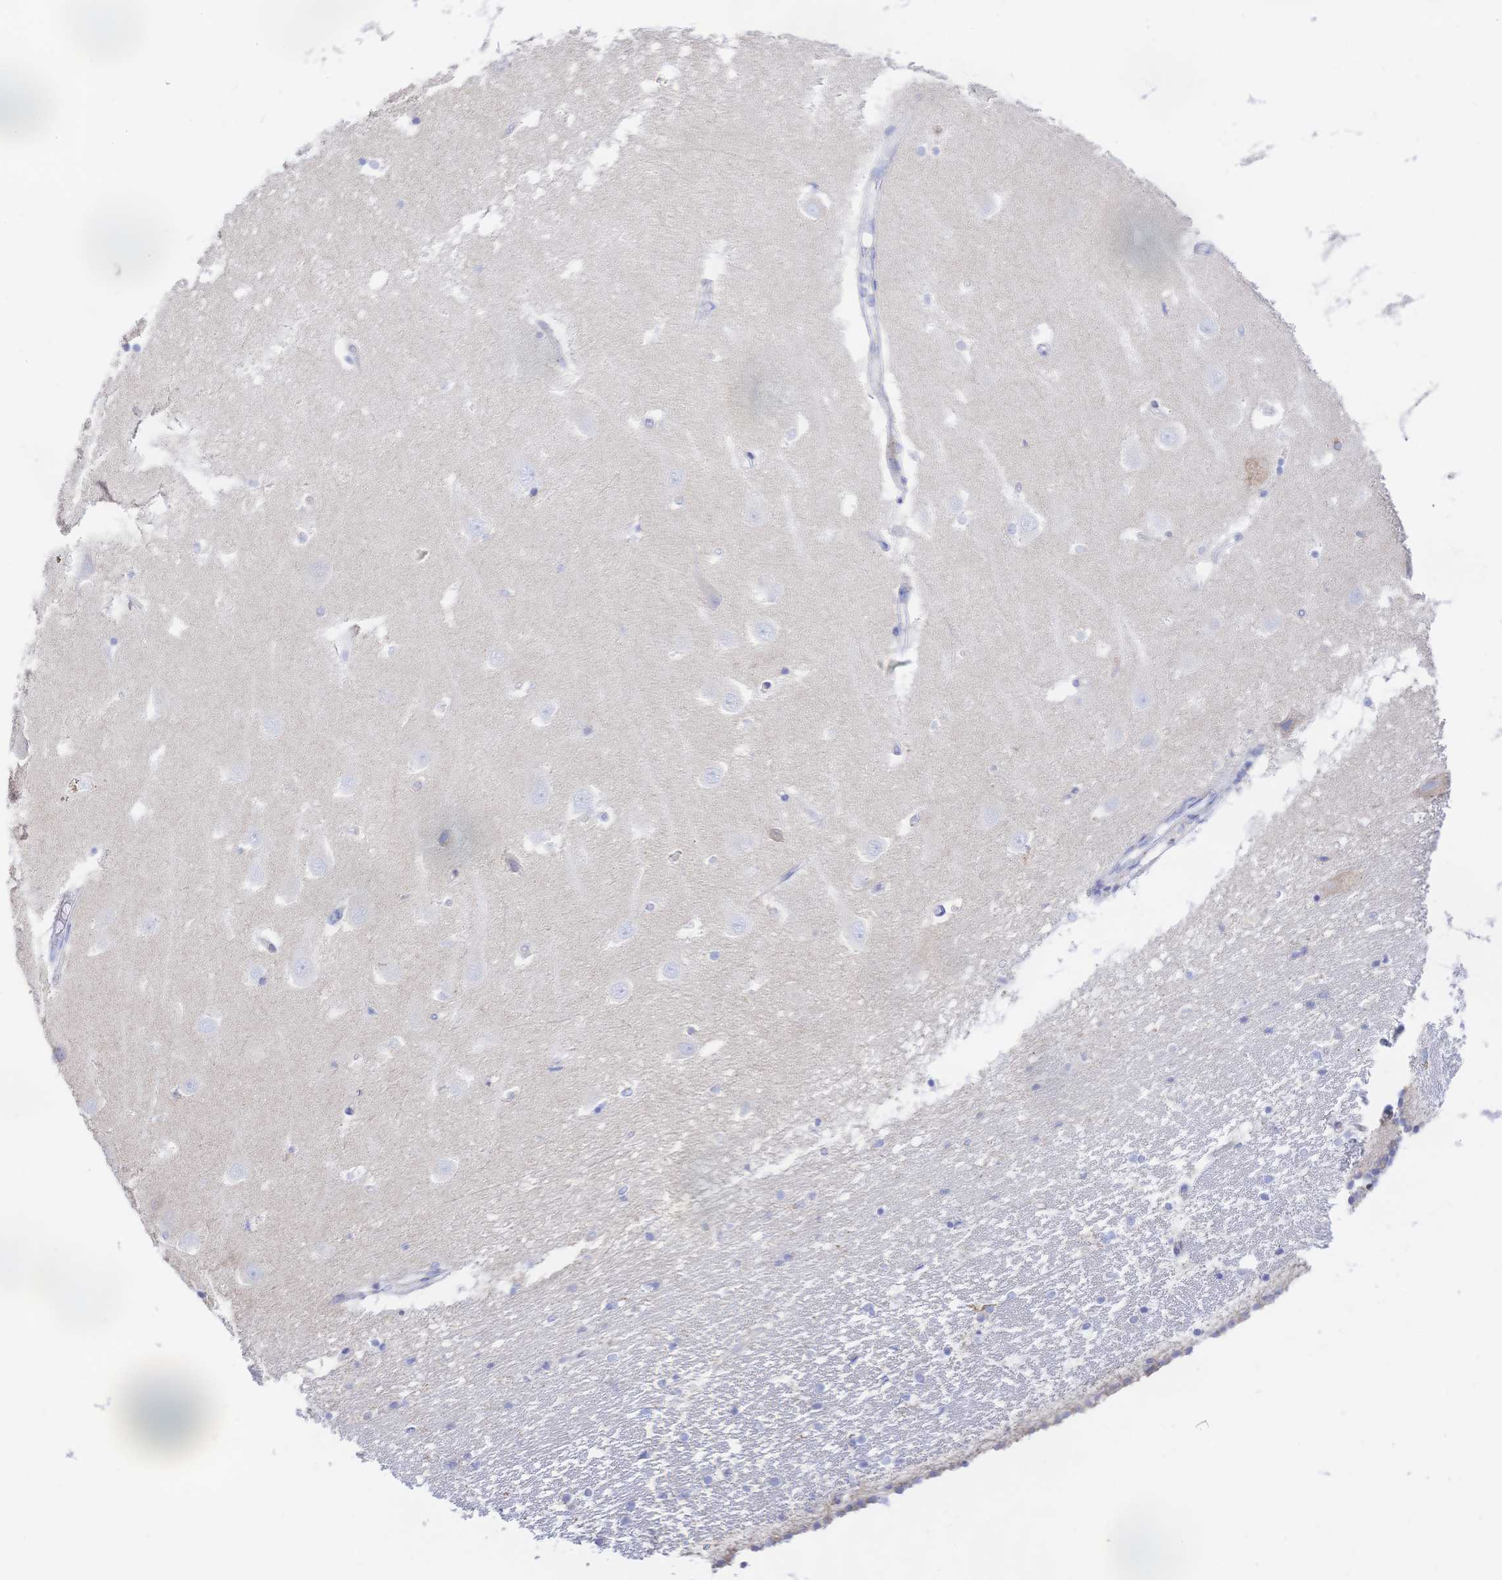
{"staining": {"intensity": "negative", "quantity": "none", "location": "none"}, "tissue": "hippocampus", "cell_type": "Glial cells", "image_type": "normal", "snomed": [{"axis": "morphology", "description": "Normal tissue, NOS"}, {"axis": "topography", "description": "Hippocampus"}], "caption": "This is a image of immunohistochemistry (IHC) staining of unremarkable hippocampus, which shows no positivity in glial cells.", "gene": "SYNGR4", "patient": {"sex": "male", "age": 63}}